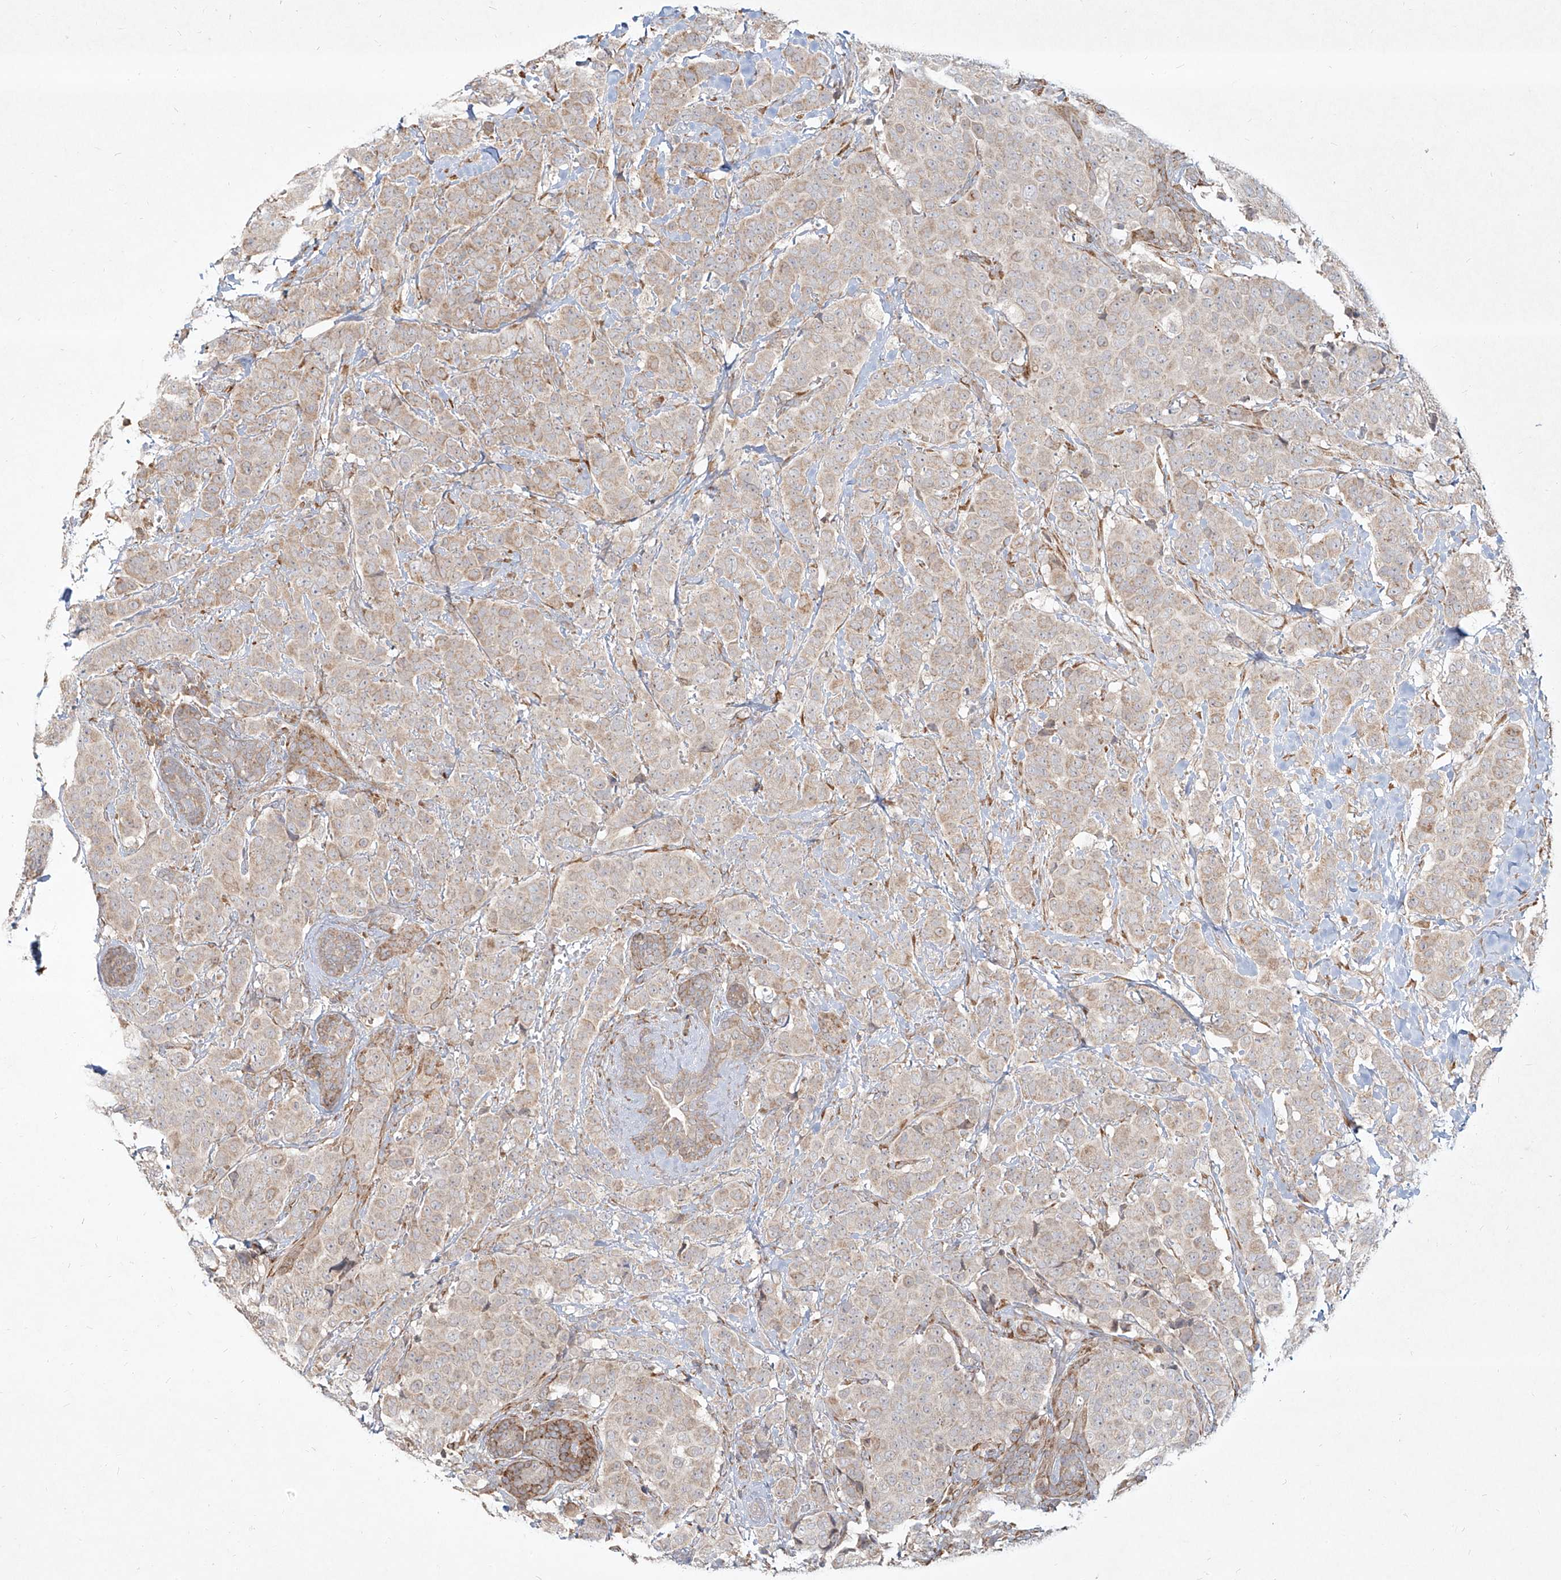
{"staining": {"intensity": "weak", "quantity": "25%-75%", "location": "cytoplasmic/membranous"}, "tissue": "breast cancer", "cell_type": "Tumor cells", "image_type": "cancer", "snomed": [{"axis": "morphology", "description": "Normal tissue, NOS"}, {"axis": "morphology", "description": "Duct carcinoma"}, {"axis": "topography", "description": "Breast"}], "caption": "A micrograph of human breast cancer stained for a protein displays weak cytoplasmic/membranous brown staining in tumor cells.", "gene": "CD209", "patient": {"sex": "female", "age": 40}}